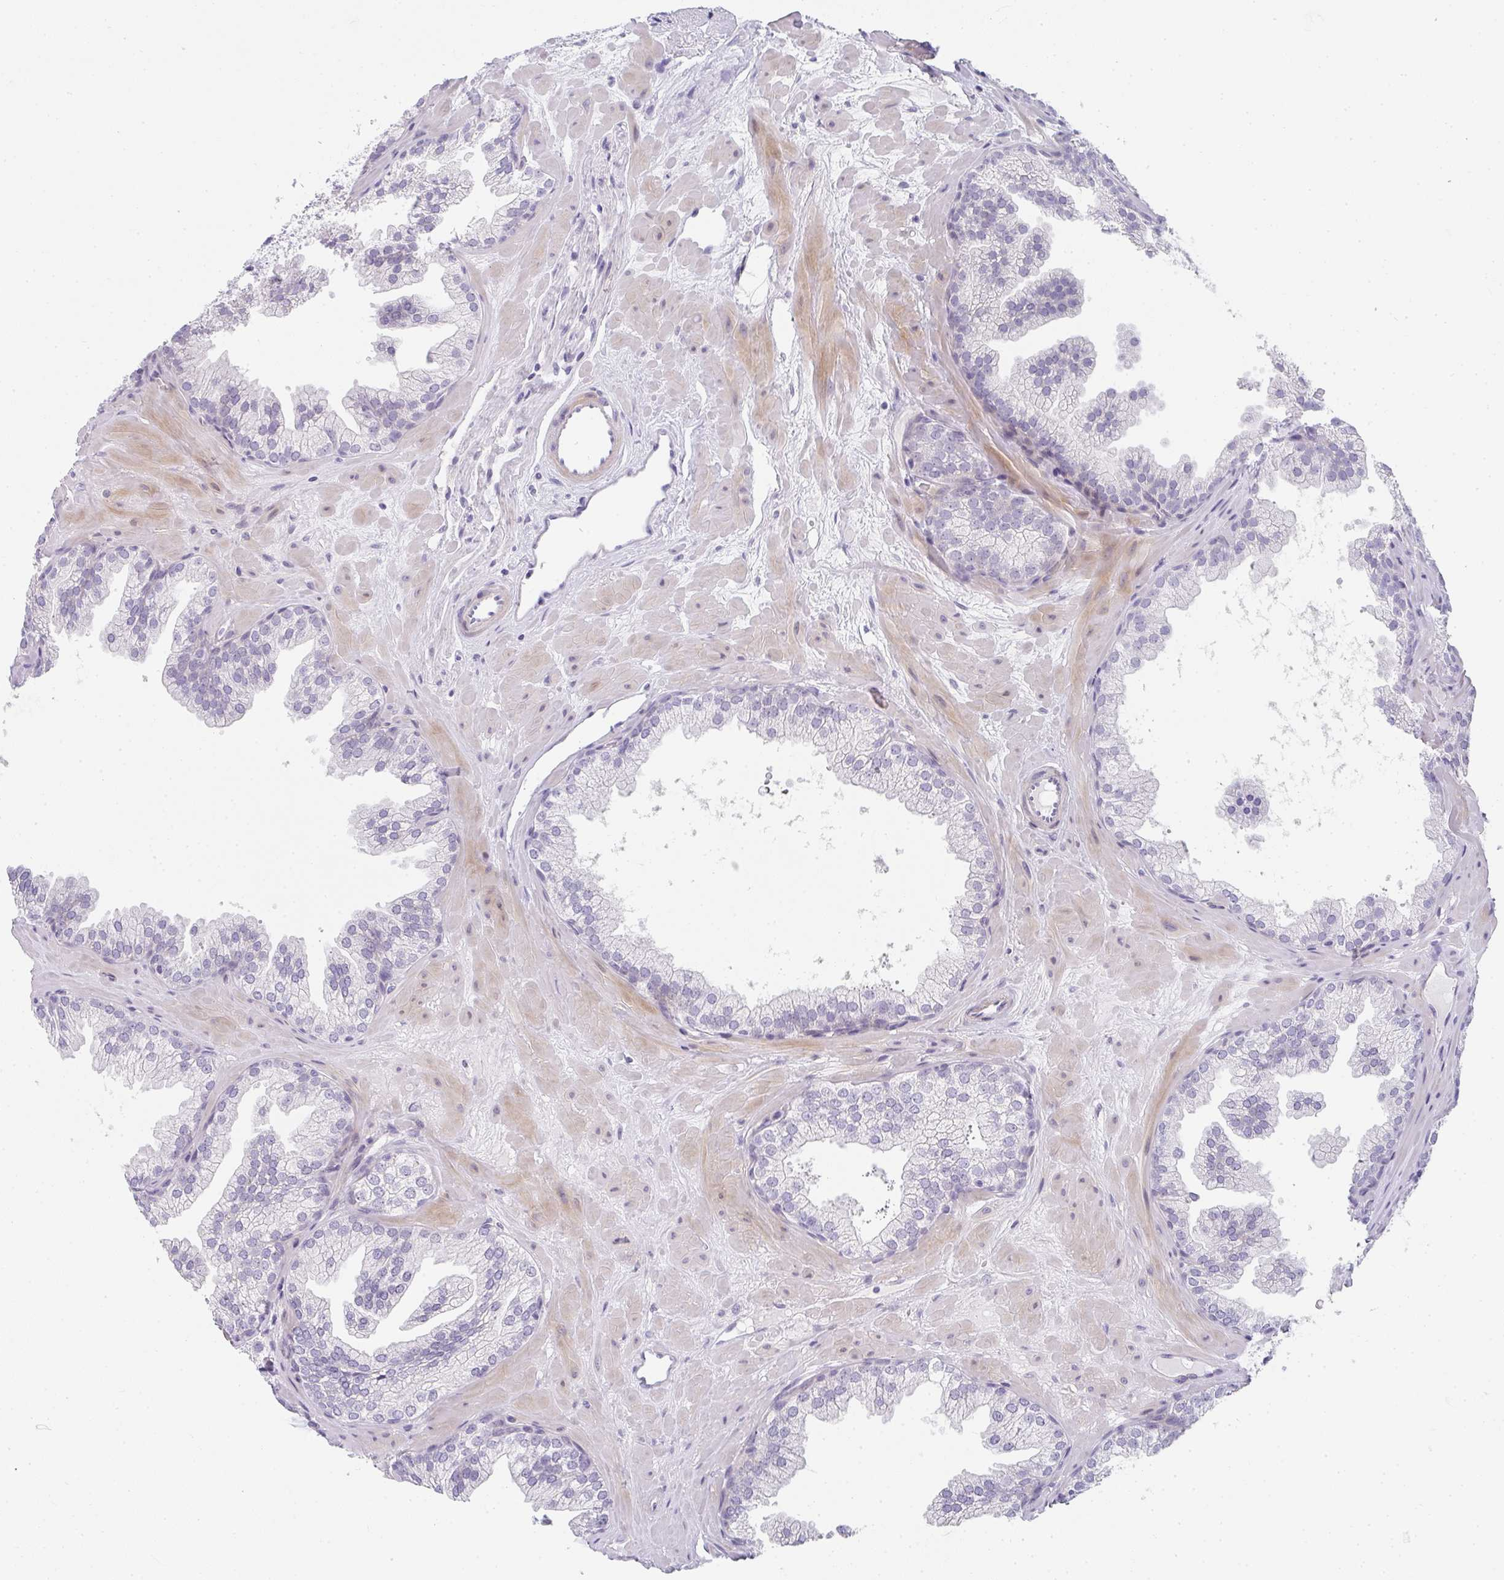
{"staining": {"intensity": "negative", "quantity": "none", "location": "none"}, "tissue": "prostate", "cell_type": "Glandular cells", "image_type": "normal", "snomed": [{"axis": "morphology", "description": "Normal tissue, NOS"}, {"axis": "topography", "description": "Prostate"}], "caption": "This micrograph is of normal prostate stained with immunohistochemistry (IHC) to label a protein in brown with the nuclei are counter-stained blue. There is no expression in glandular cells.", "gene": "NEU2", "patient": {"sex": "male", "age": 37}}